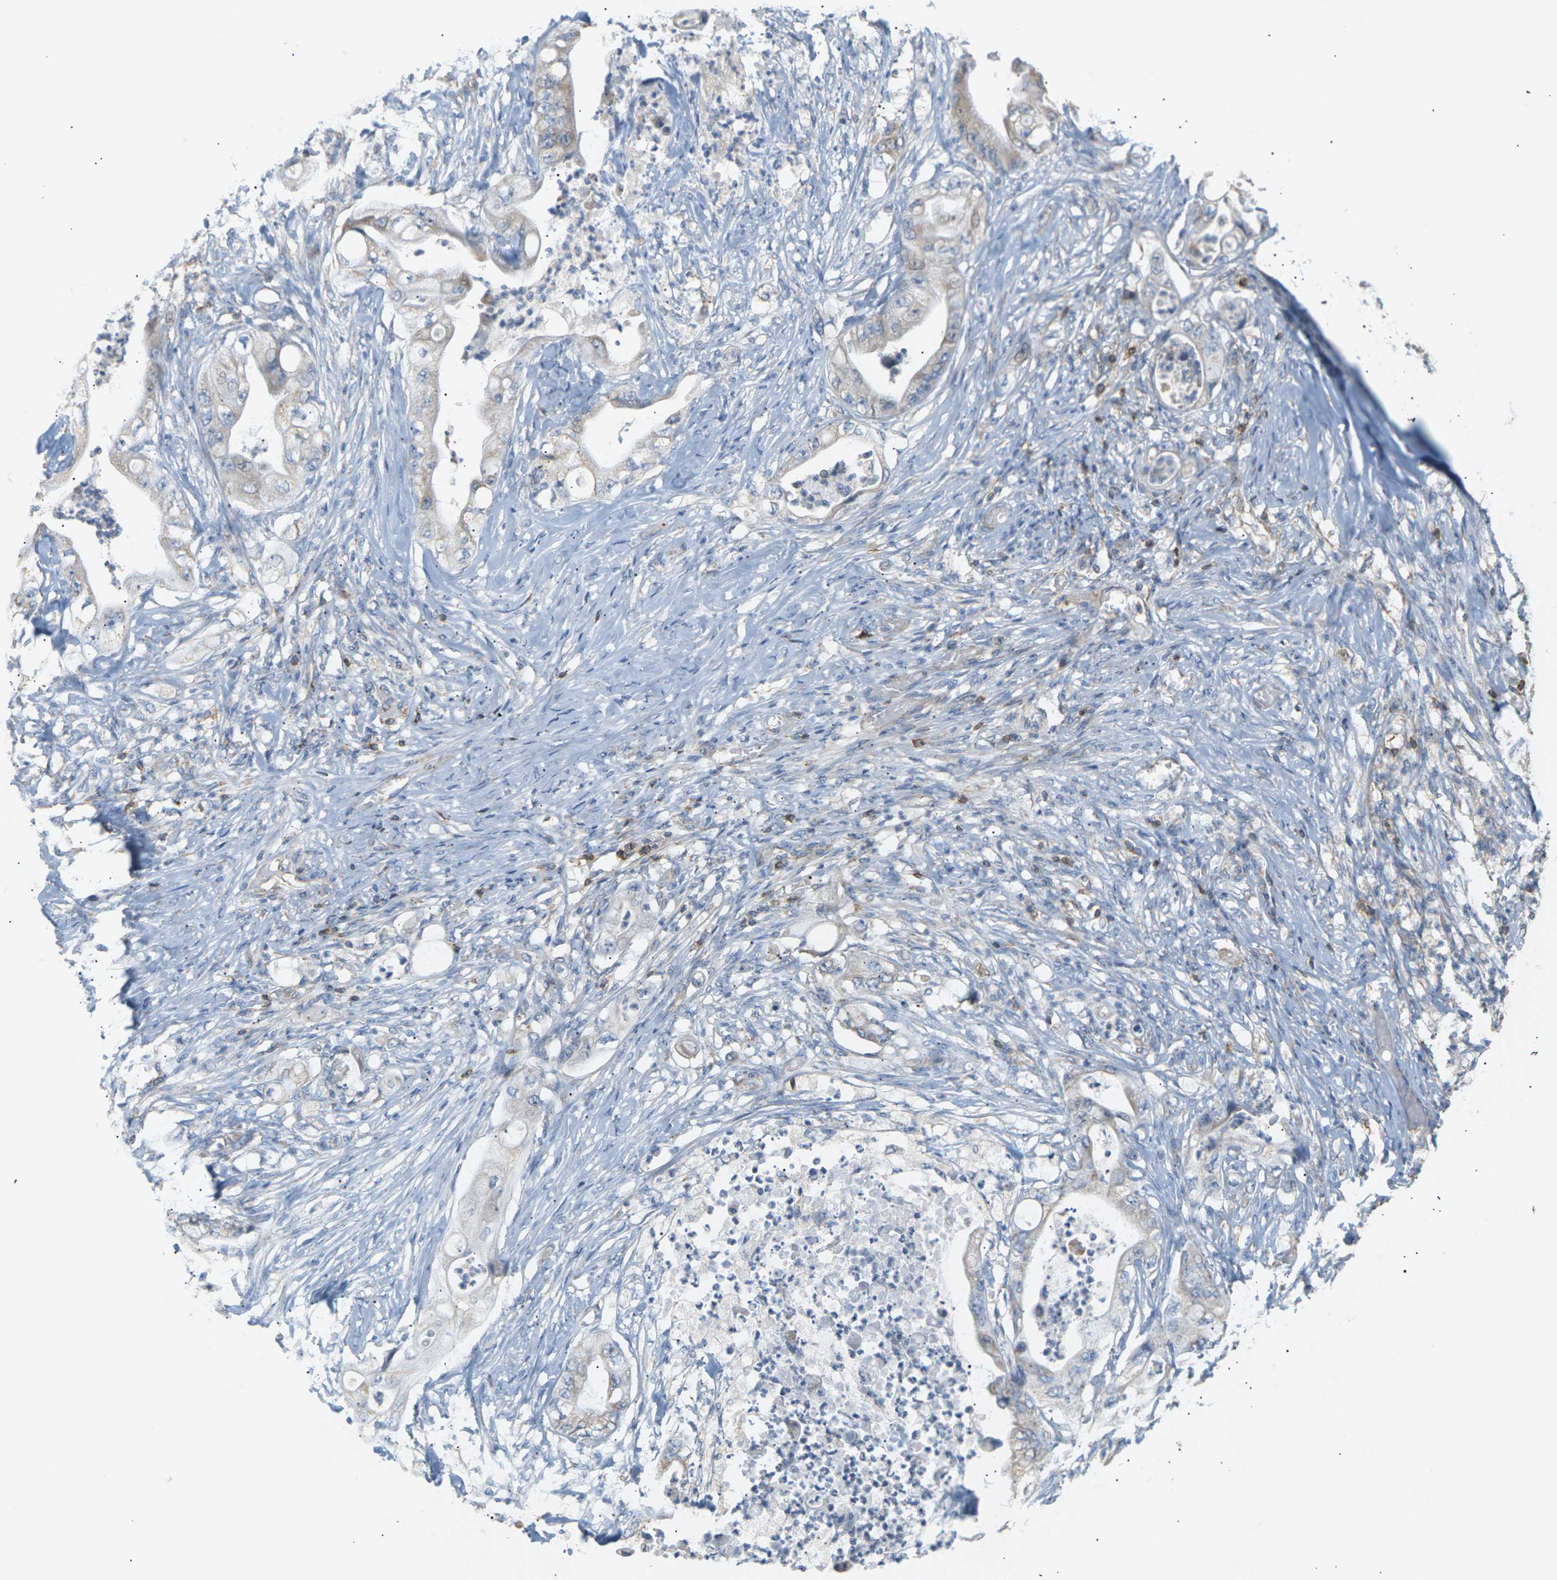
{"staining": {"intensity": "weak", "quantity": "25%-75%", "location": "cytoplasmic/membranous"}, "tissue": "stomach cancer", "cell_type": "Tumor cells", "image_type": "cancer", "snomed": [{"axis": "morphology", "description": "Adenocarcinoma, NOS"}, {"axis": "topography", "description": "Stomach"}], "caption": "An immunohistochemistry micrograph of neoplastic tissue is shown. Protein staining in brown highlights weak cytoplasmic/membranous positivity in stomach cancer (adenocarcinoma) within tumor cells. The staining was performed using DAB (3,3'-diaminobenzidine) to visualize the protein expression in brown, while the nuclei were stained in blue with hematoxylin (Magnification: 20x).", "gene": "LIME1", "patient": {"sex": "female", "age": 73}}